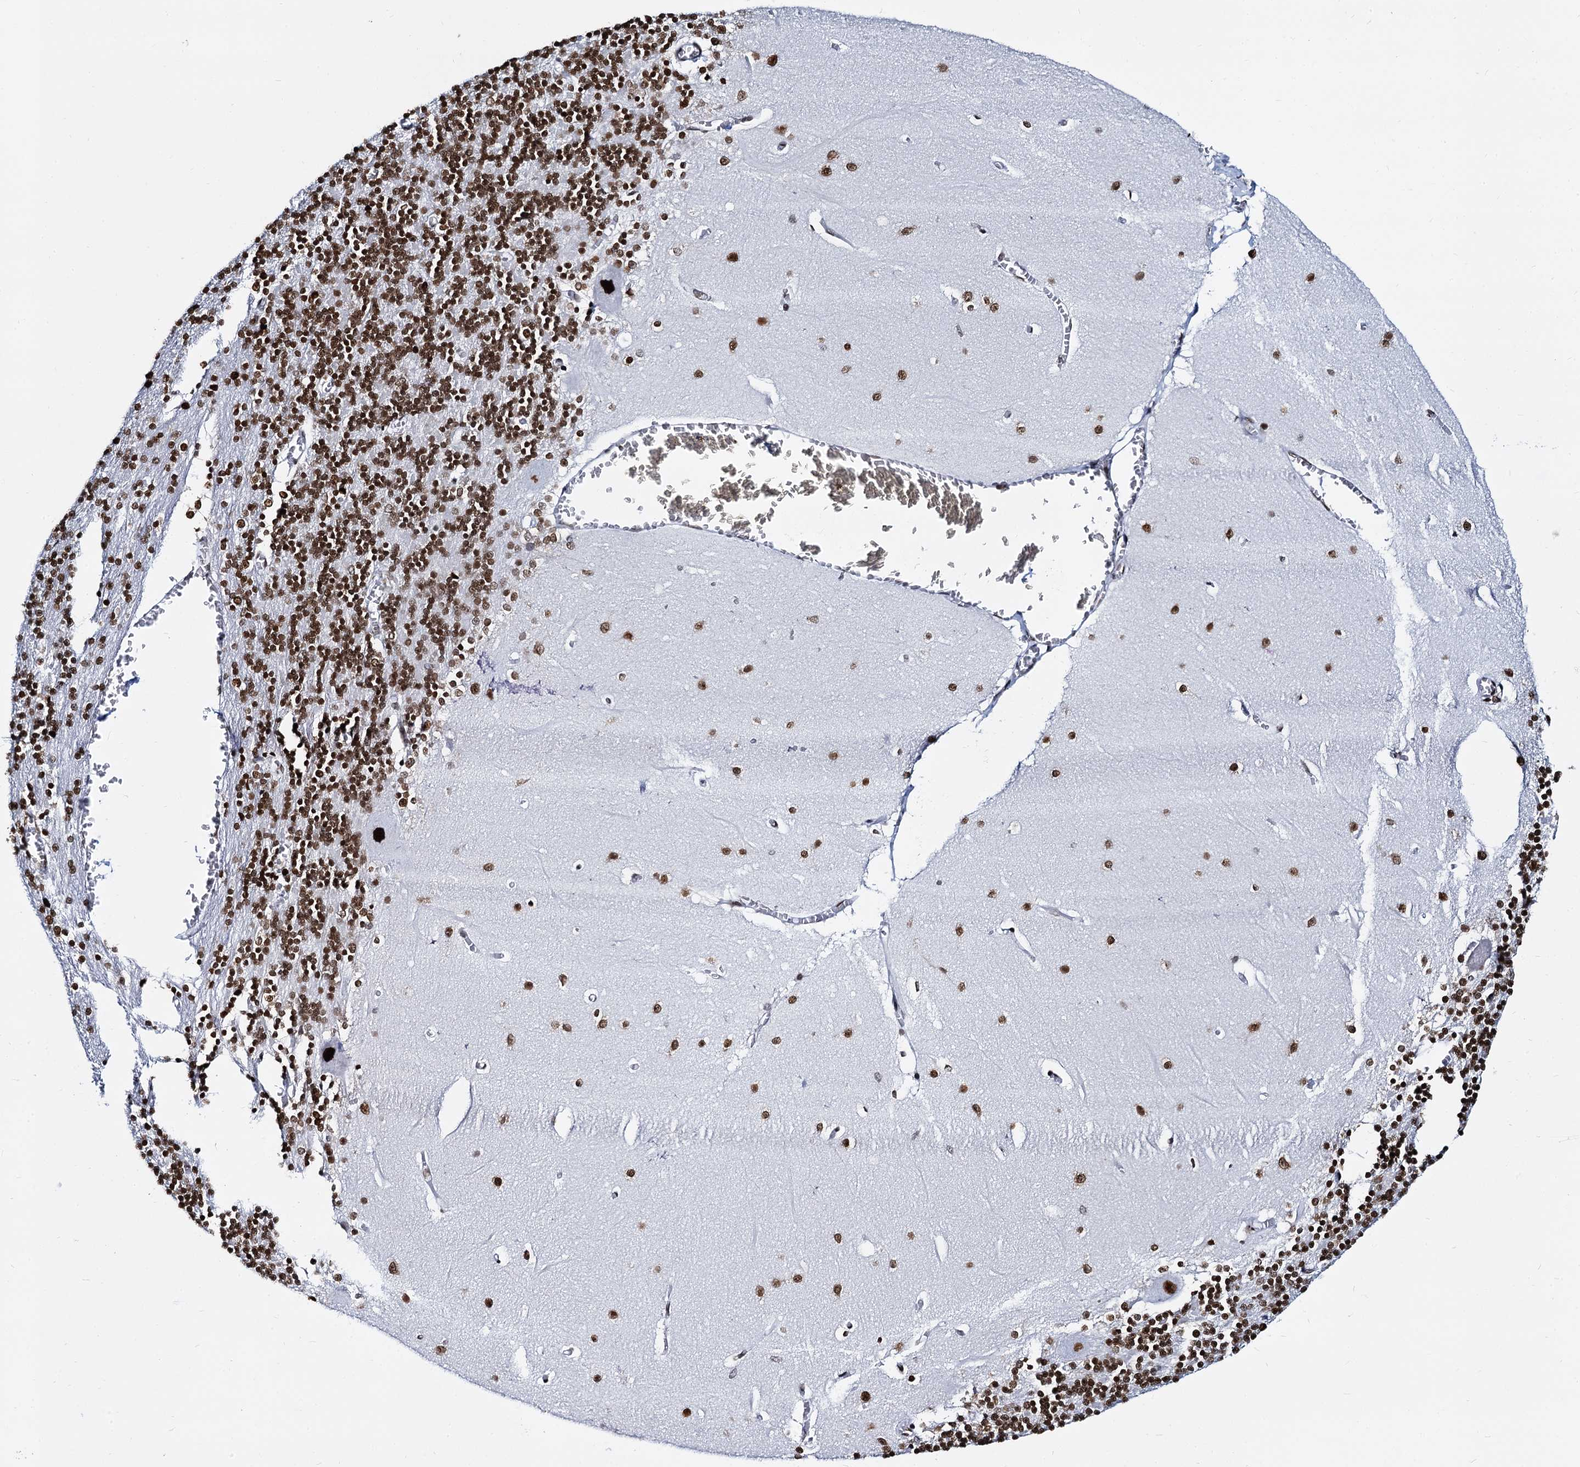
{"staining": {"intensity": "strong", "quantity": ">75%", "location": "nuclear"}, "tissue": "cerebellum", "cell_type": "Cells in granular layer", "image_type": "normal", "snomed": [{"axis": "morphology", "description": "Normal tissue, NOS"}, {"axis": "topography", "description": "Cerebellum"}], "caption": "Immunohistochemical staining of normal human cerebellum displays high levels of strong nuclear staining in approximately >75% of cells in granular layer. (DAB IHC, brown staining for protein, blue staining for nuclei).", "gene": "CMAS", "patient": {"sex": "male", "age": 37}}